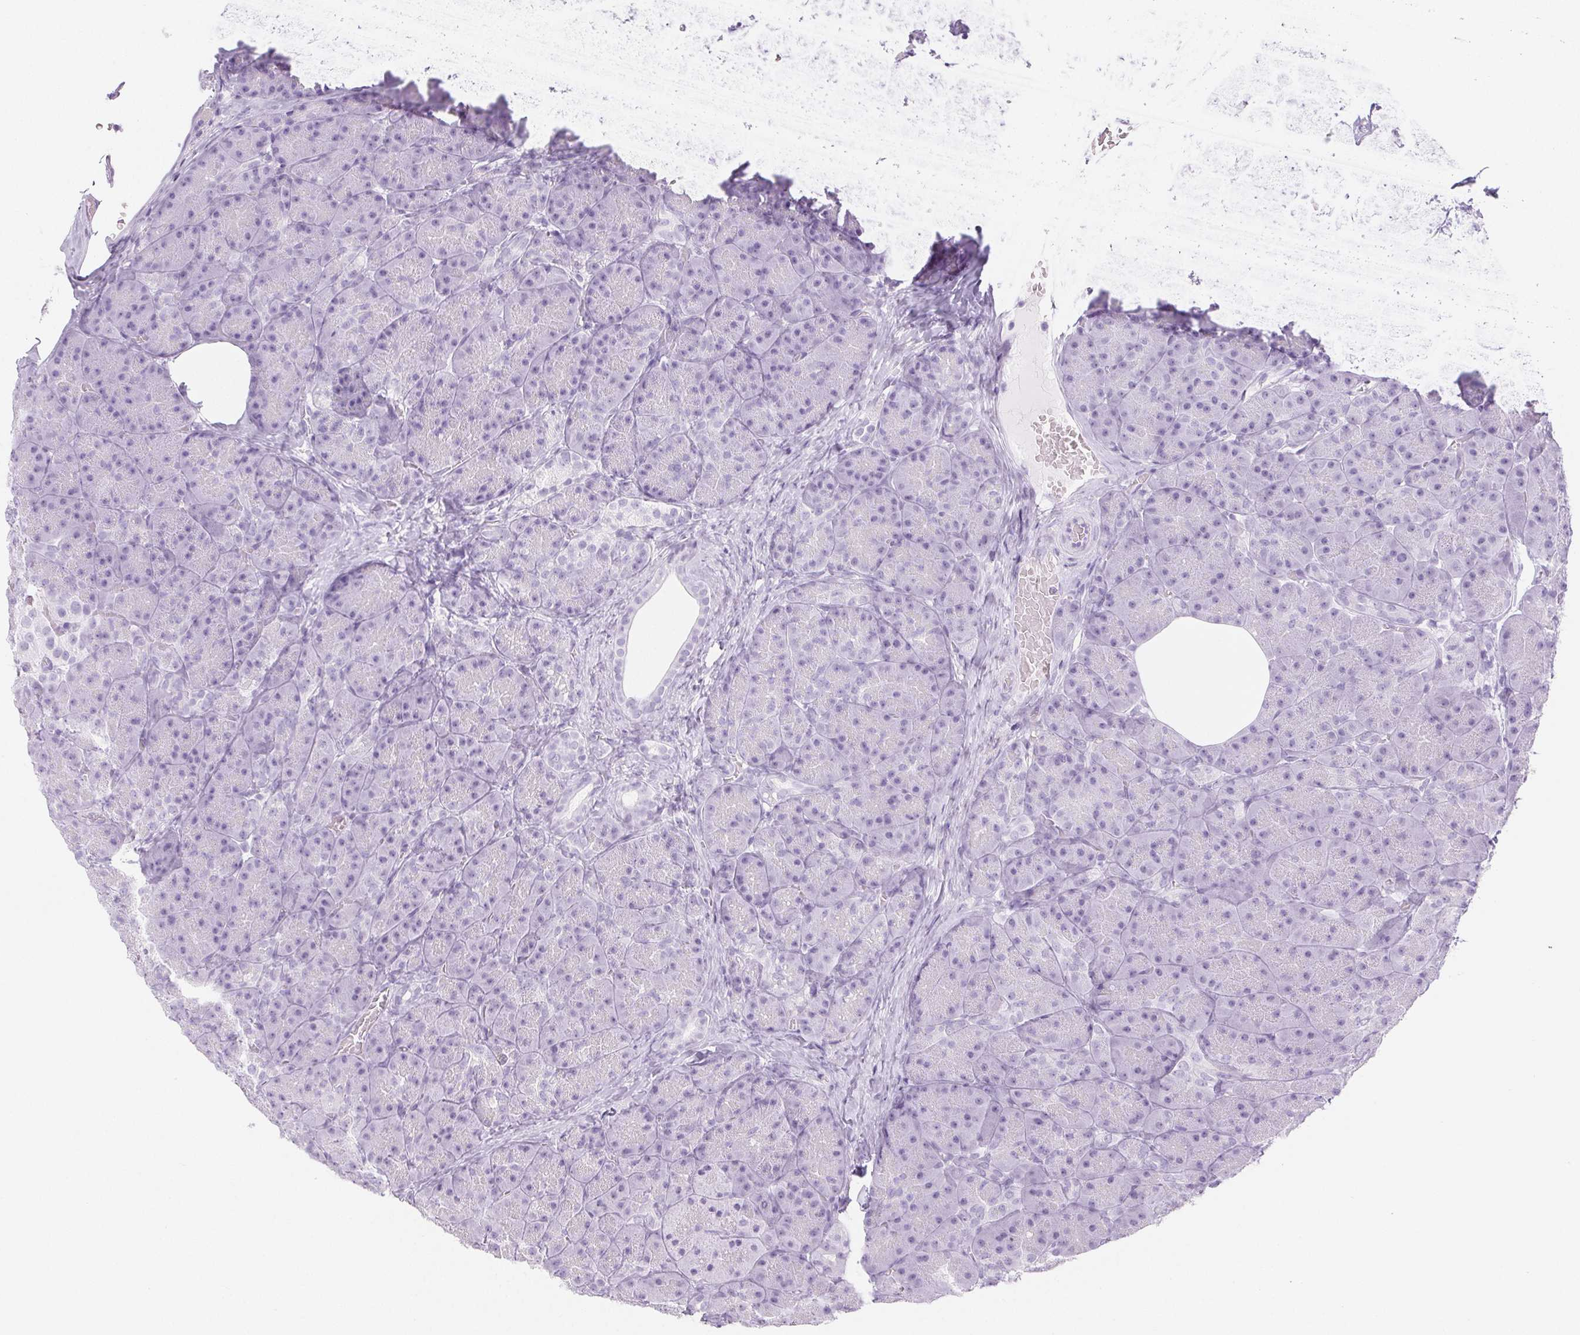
{"staining": {"intensity": "negative", "quantity": "none", "location": "none"}, "tissue": "pancreas", "cell_type": "Exocrine glandular cells", "image_type": "normal", "snomed": [{"axis": "morphology", "description": "Normal tissue, NOS"}, {"axis": "topography", "description": "Pancreas"}], "caption": "DAB immunohistochemical staining of unremarkable pancreas reveals no significant expression in exocrine glandular cells. (DAB IHC with hematoxylin counter stain).", "gene": "PI3", "patient": {"sex": "male", "age": 57}}